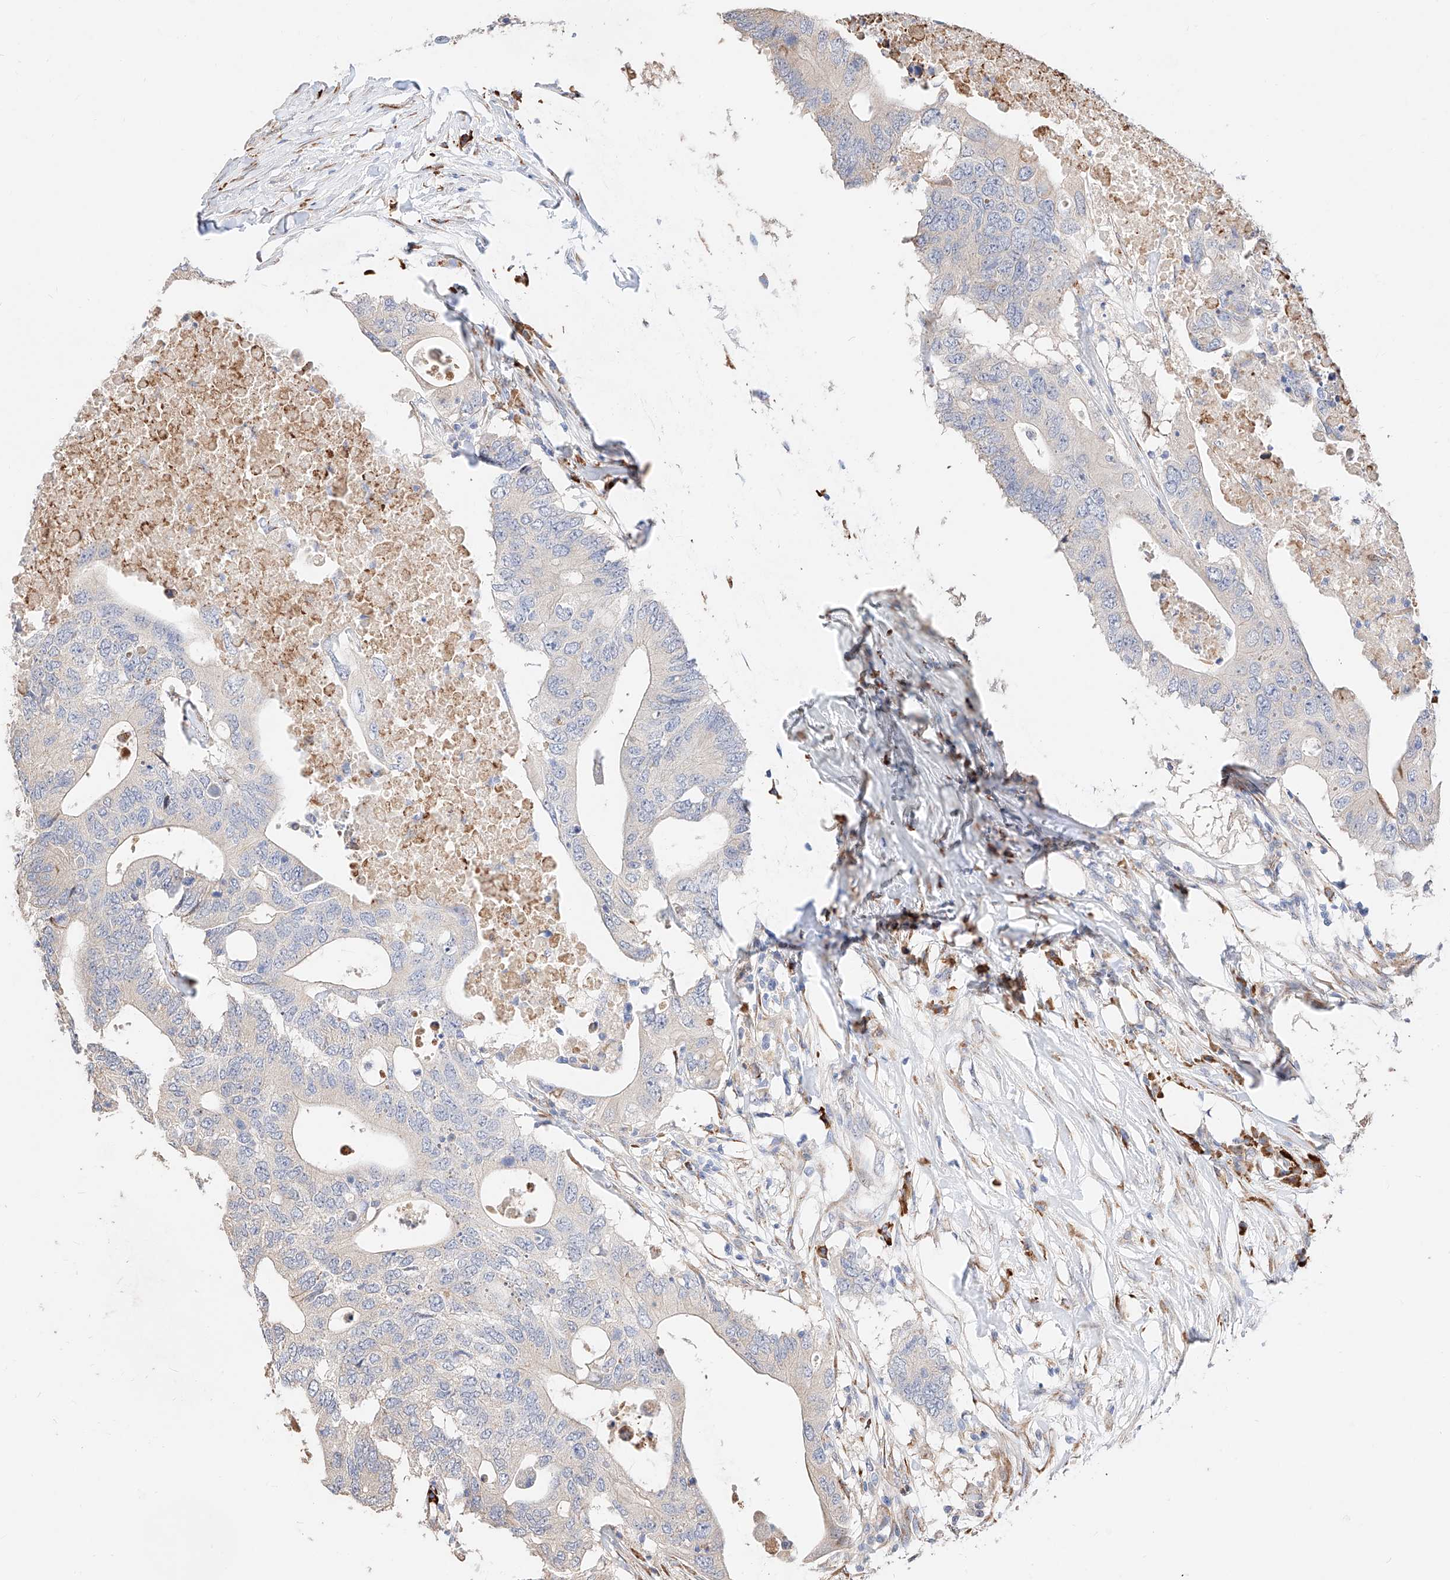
{"staining": {"intensity": "negative", "quantity": "none", "location": "none"}, "tissue": "colorectal cancer", "cell_type": "Tumor cells", "image_type": "cancer", "snomed": [{"axis": "morphology", "description": "Adenocarcinoma, NOS"}, {"axis": "topography", "description": "Colon"}], "caption": "DAB (3,3'-diaminobenzidine) immunohistochemical staining of colorectal cancer exhibits no significant expression in tumor cells.", "gene": "ATP9B", "patient": {"sex": "male", "age": 71}}